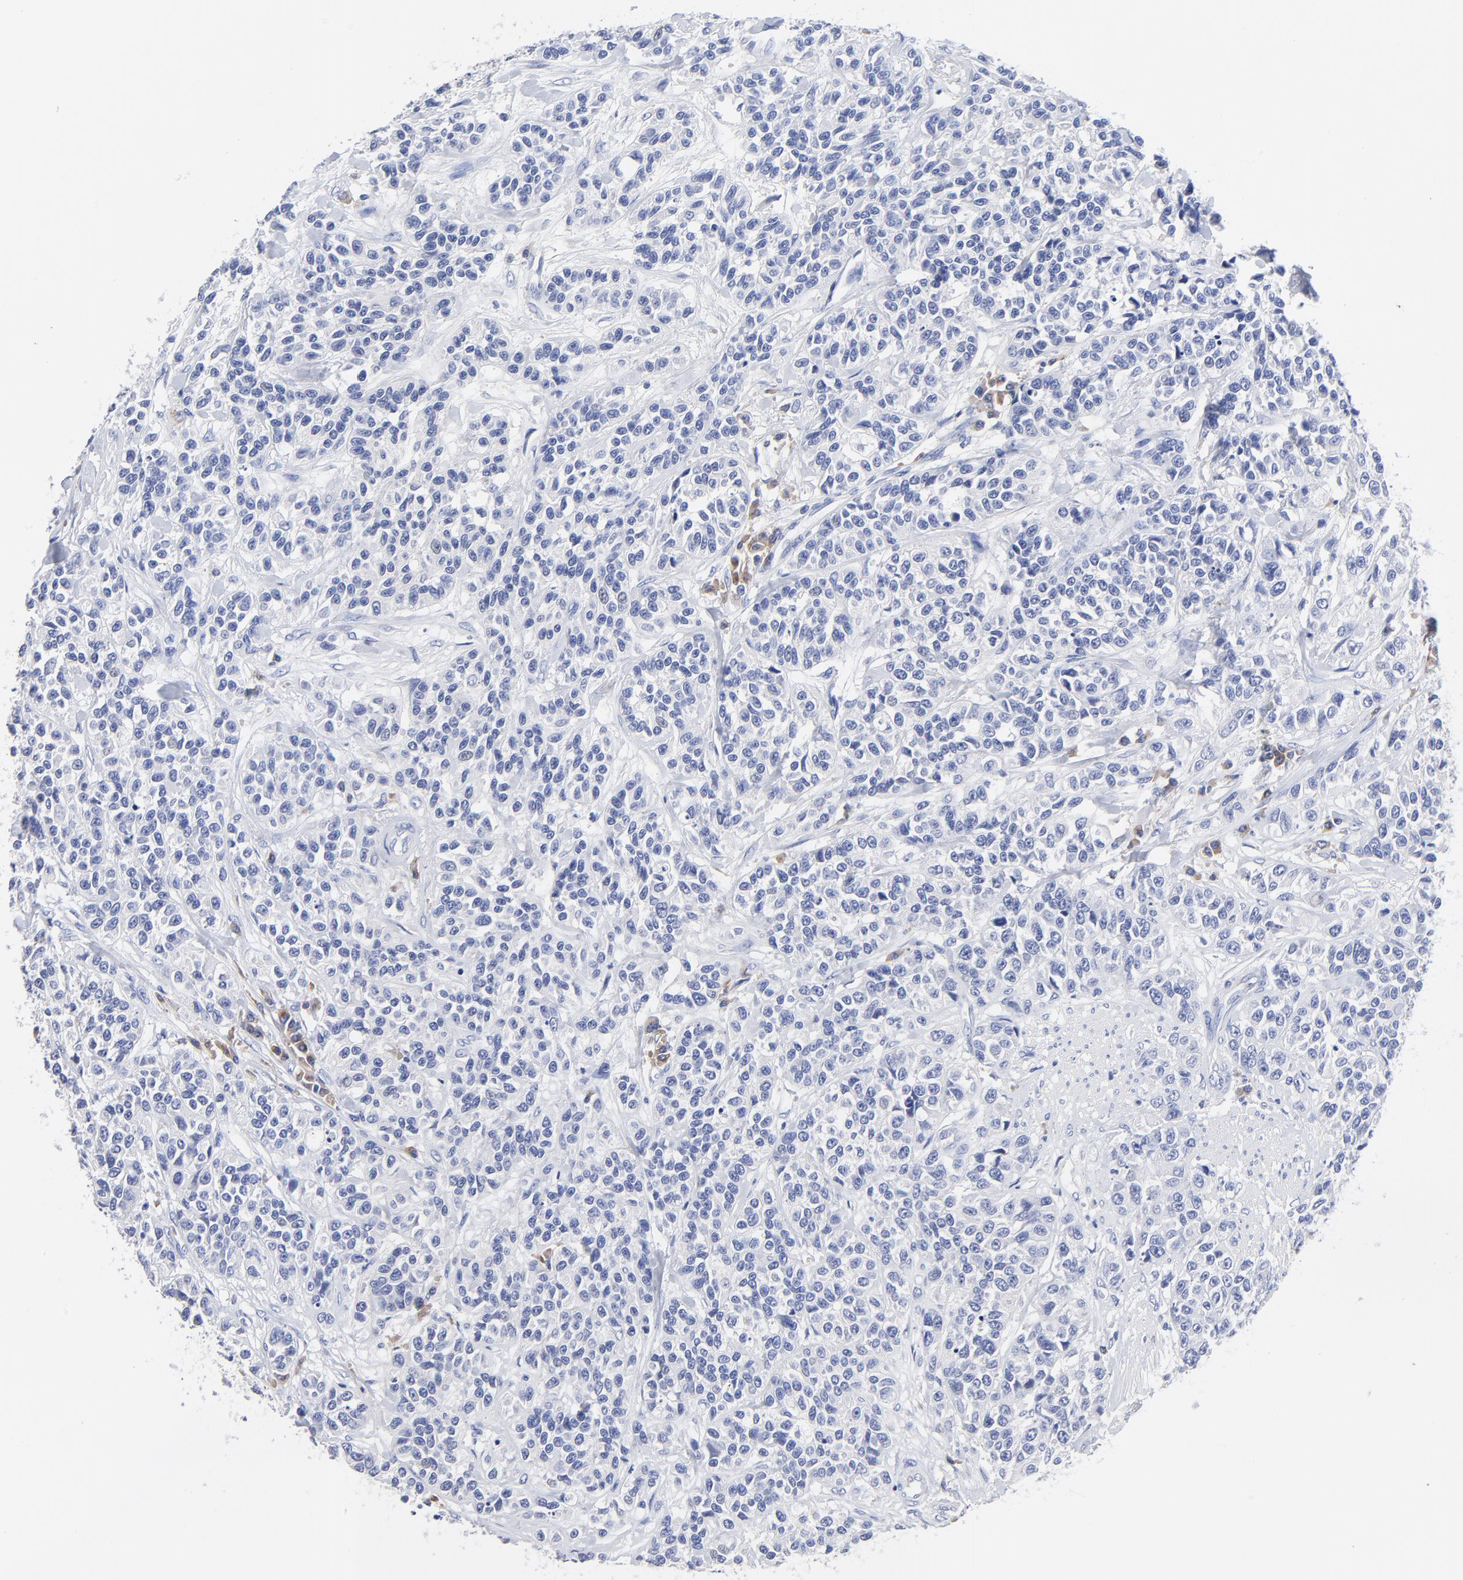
{"staining": {"intensity": "negative", "quantity": "none", "location": "none"}, "tissue": "urothelial cancer", "cell_type": "Tumor cells", "image_type": "cancer", "snomed": [{"axis": "morphology", "description": "Urothelial carcinoma, High grade"}, {"axis": "topography", "description": "Urinary bladder"}], "caption": "Urothelial cancer was stained to show a protein in brown. There is no significant expression in tumor cells.", "gene": "LAX1", "patient": {"sex": "female", "age": 81}}